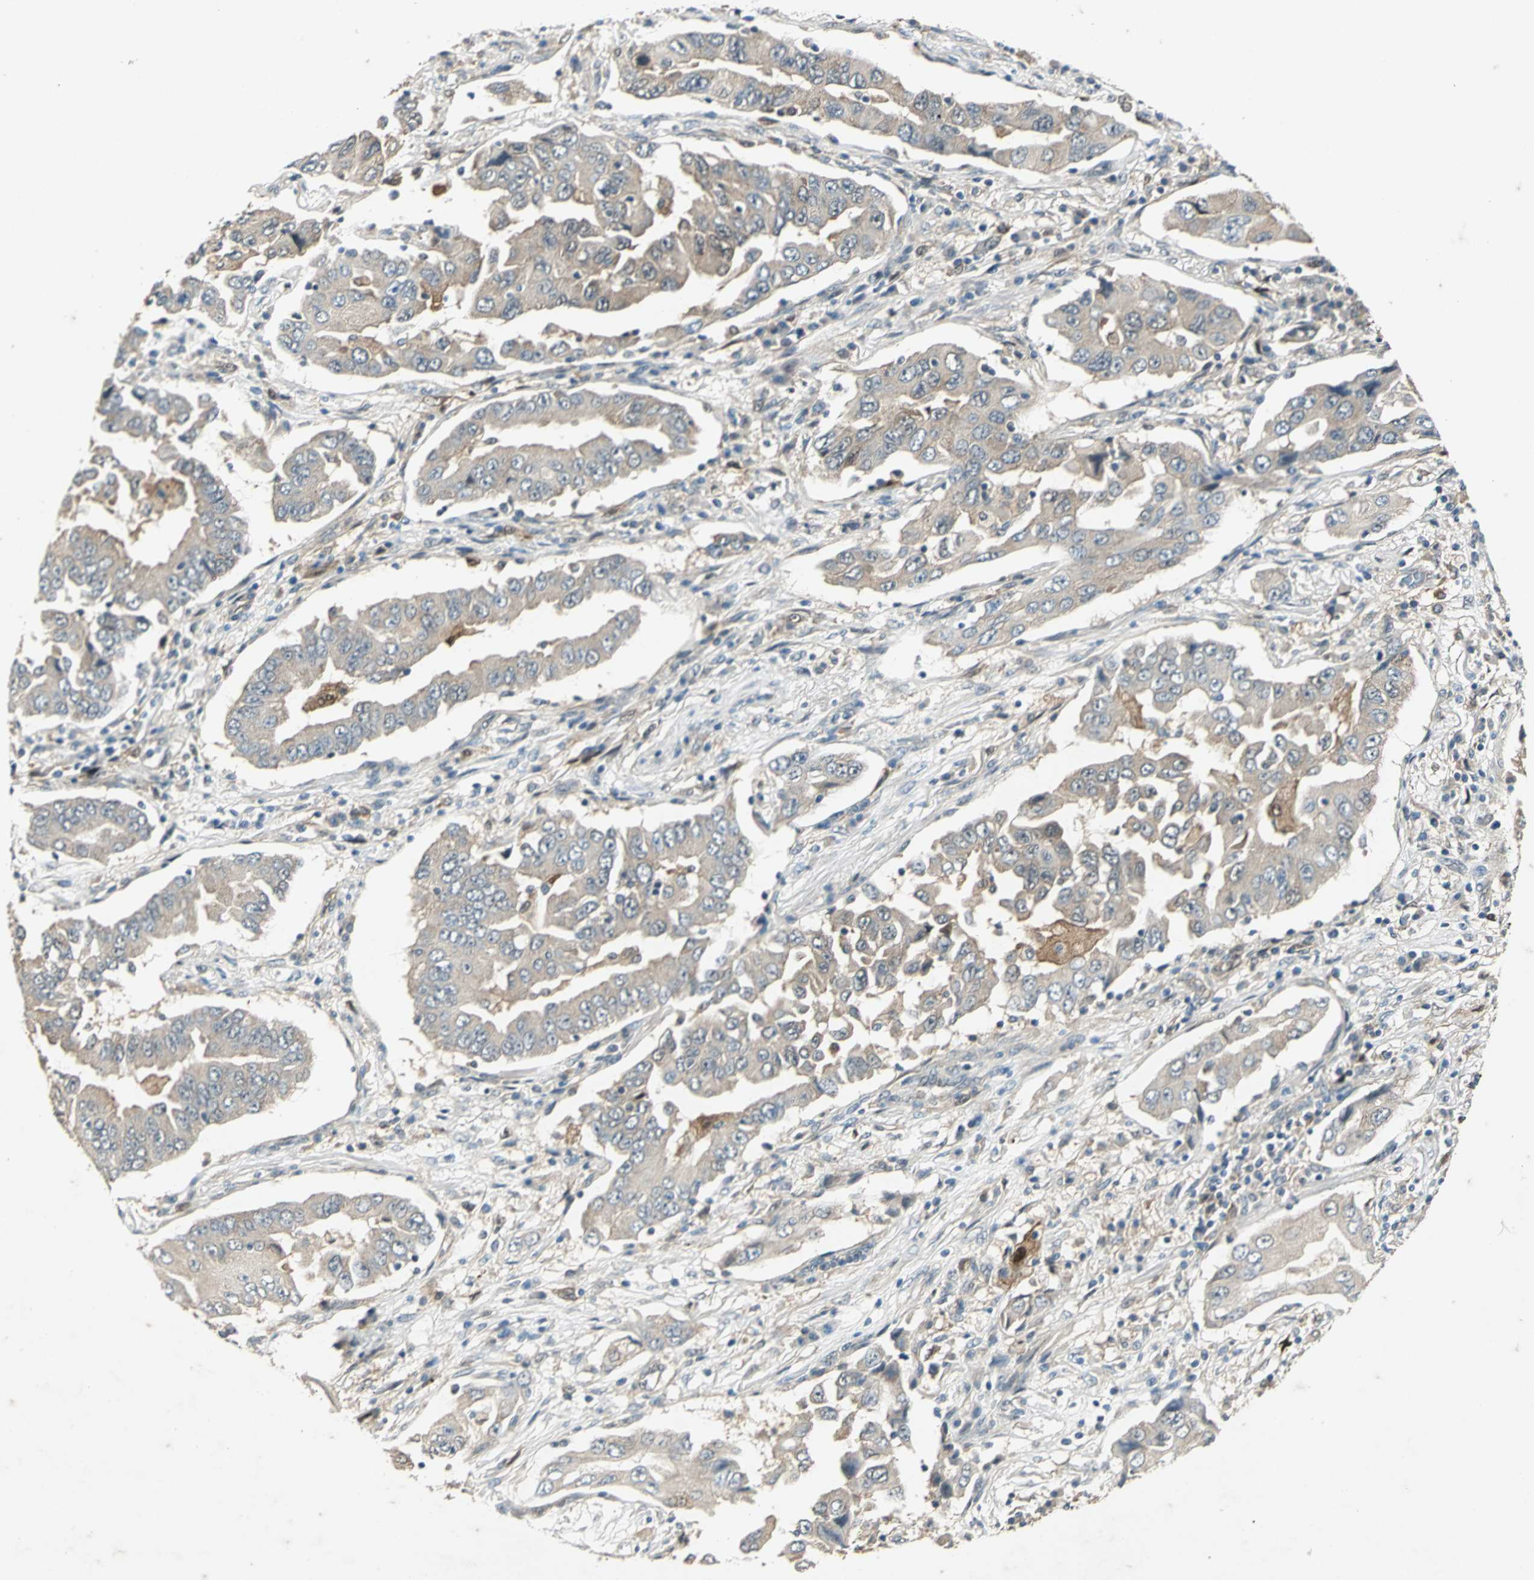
{"staining": {"intensity": "weak", "quantity": ">75%", "location": "cytoplasmic/membranous"}, "tissue": "lung cancer", "cell_type": "Tumor cells", "image_type": "cancer", "snomed": [{"axis": "morphology", "description": "Adenocarcinoma, NOS"}, {"axis": "topography", "description": "Lung"}], "caption": "Weak cytoplasmic/membranous expression for a protein is appreciated in about >75% of tumor cells of lung cancer (adenocarcinoma) using immunohistochemistry.", "gene": "RRM2B", "patient": {"sex": "female", "age": 65}}